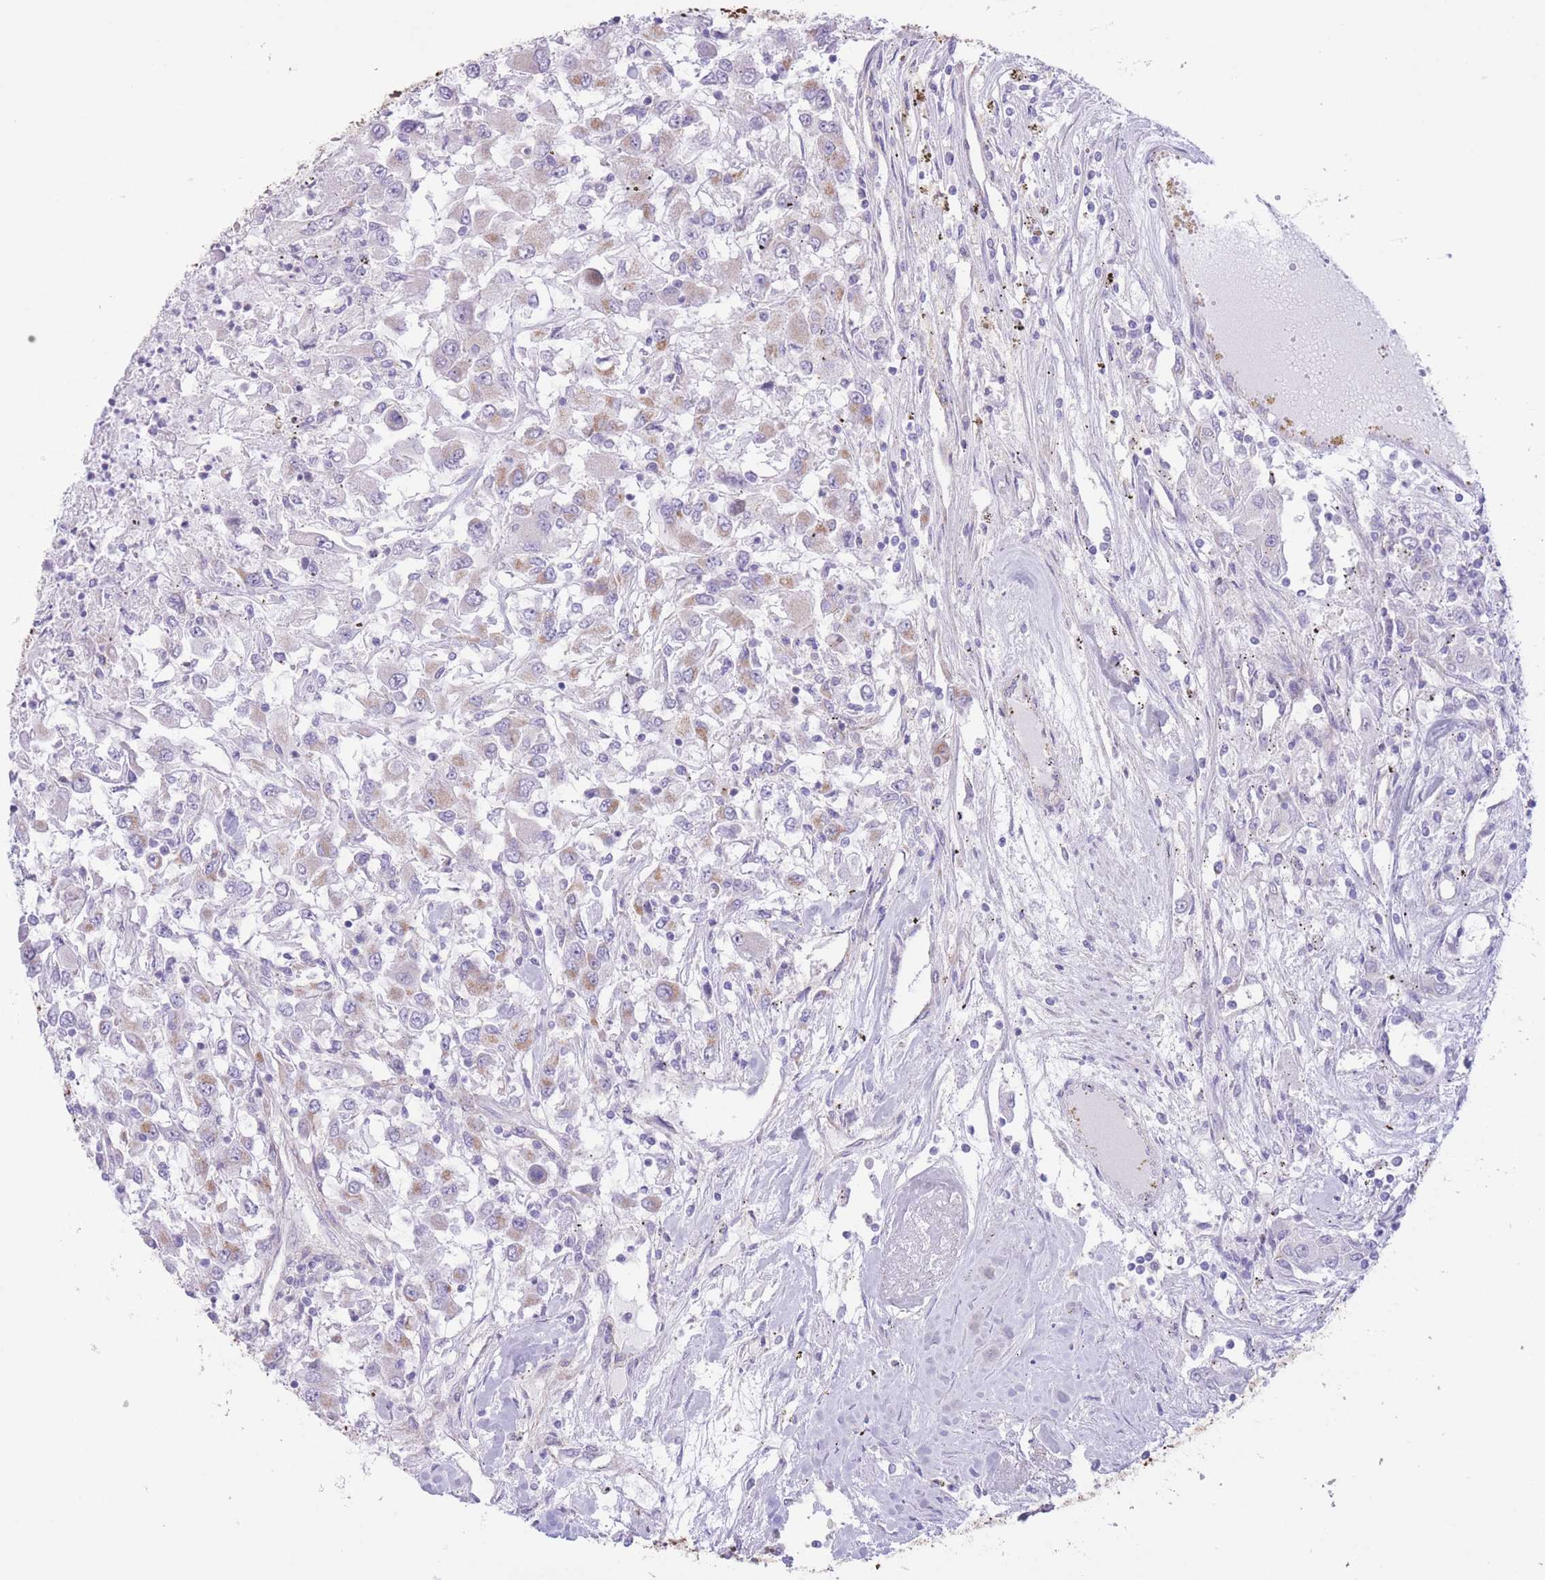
{"staining": {"intensity": "weak", "quantity": "25%-75%", "location": "cytoplasmic/membranous"}, "tissue": "renal cancer", "cell_type": "Tumor cells", "image_type": "cancer", "snomed": [{"axis": "morphology", "description": "Adenocarcinoma, NOS"}, {"axis": "topography", "description": "Kidney"}], "caption": "A brown stain shows weak cytoplasmic/membranous positivity of a protein in human renal adenocarcinoma tumor cells. The protein is stained brown, and the nuclei are stained in blue (DAB (3,3'-diaminobenzidine) IHC with brightfield microscopy, high magnification).", "gene": "MRPS31", "patient": {"sex": "female", "age": 67}}